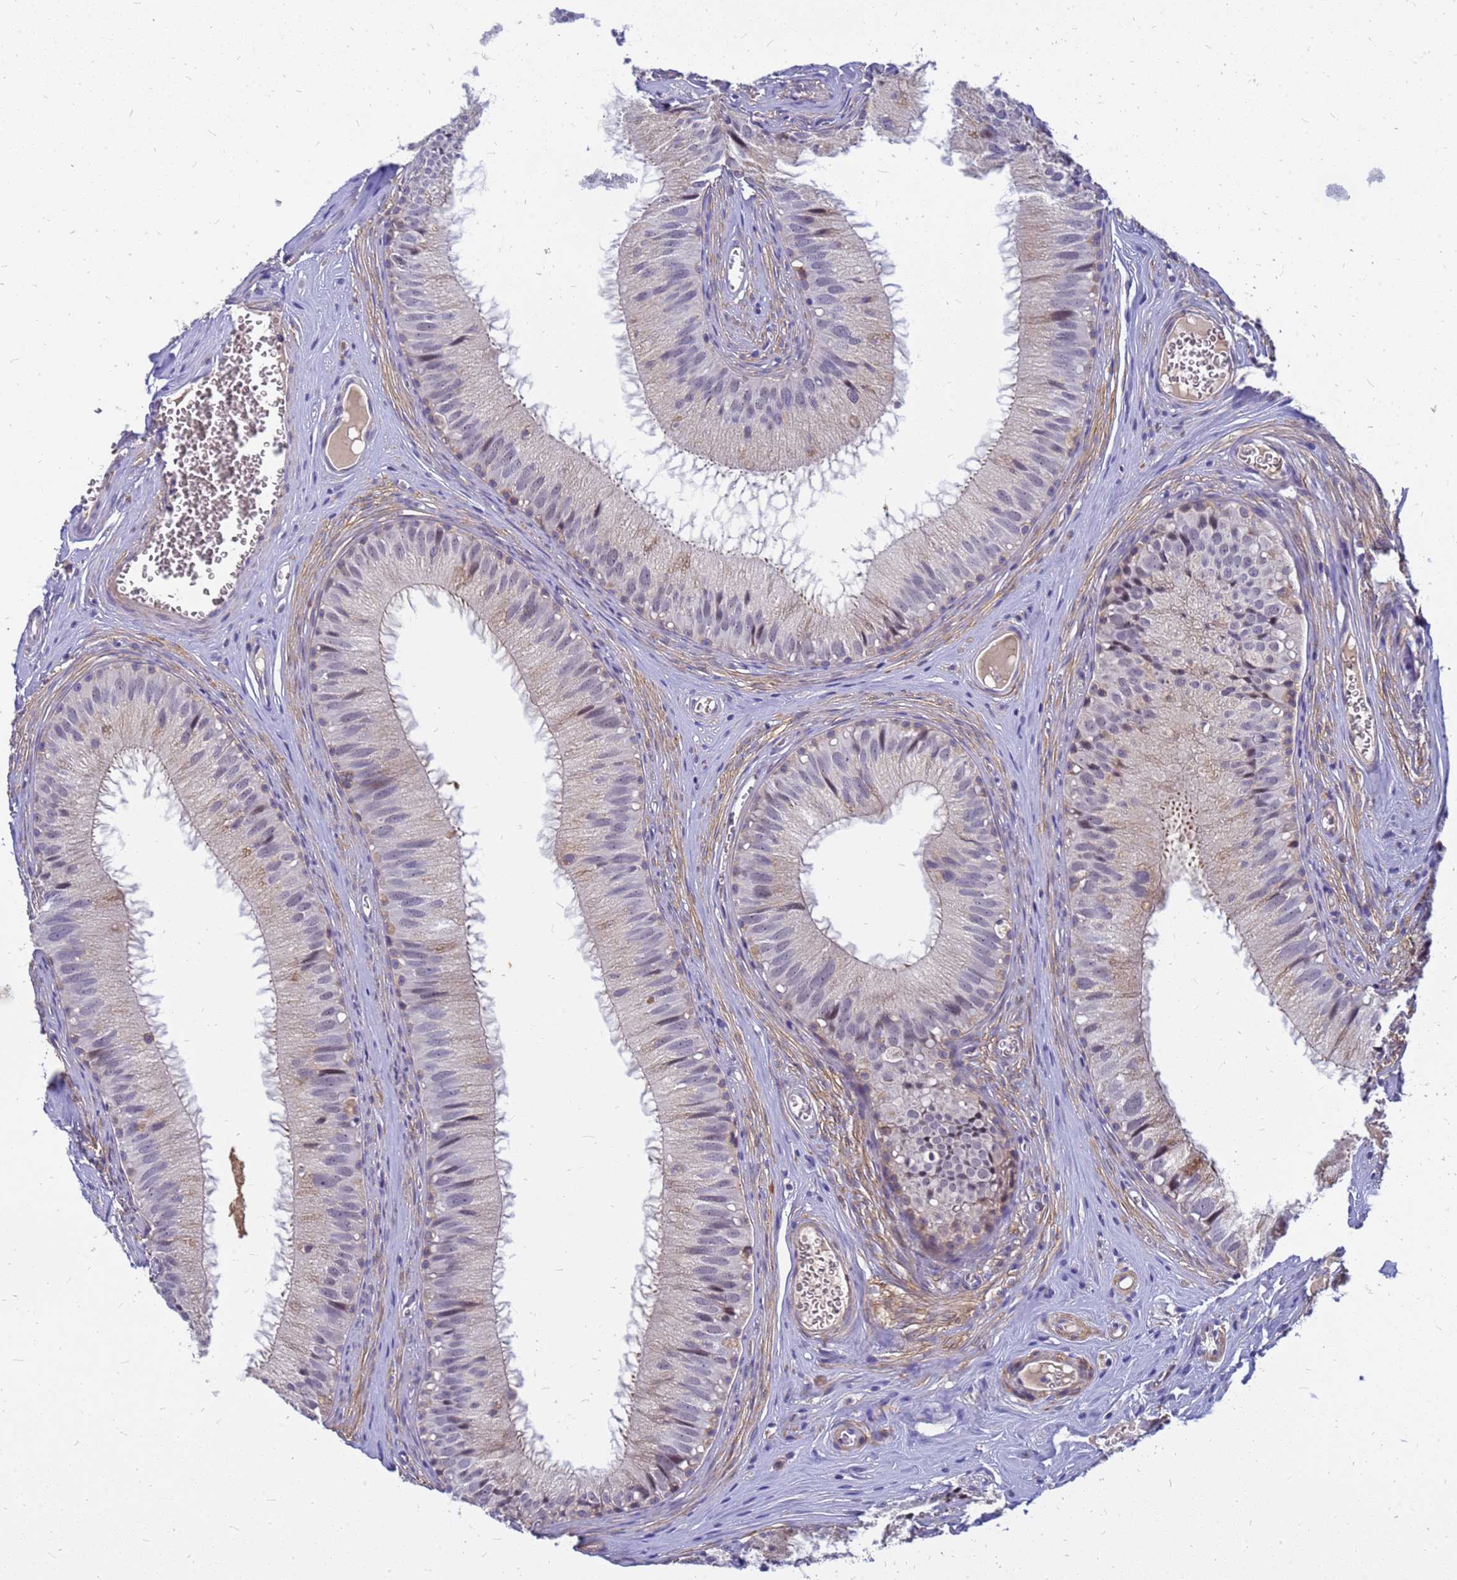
{"staining": {"intensity": "moderate", "quantity": "<25%", "location": "nuclear"}, "tissue": "epididymis", "cell_type": "Glandular cells", "image_type": "normal", "snomed": [{"axis": "morphology", "description": "Normal tissue, NOS"}, {"axis": "topography", "description": "Epididymis"}], "caption": "Immunohistochemical staining of unremarkable human epididymis exhibits moderate nuclear protein expression in about <25% of glandular cells. The staining is performed using DAB brown chromogen to label protein expression. The nuclei are counter-stained blue using hematoxylin.", "gene": "SRGAP3", "patient": {"sex": "male", "age": 36}}